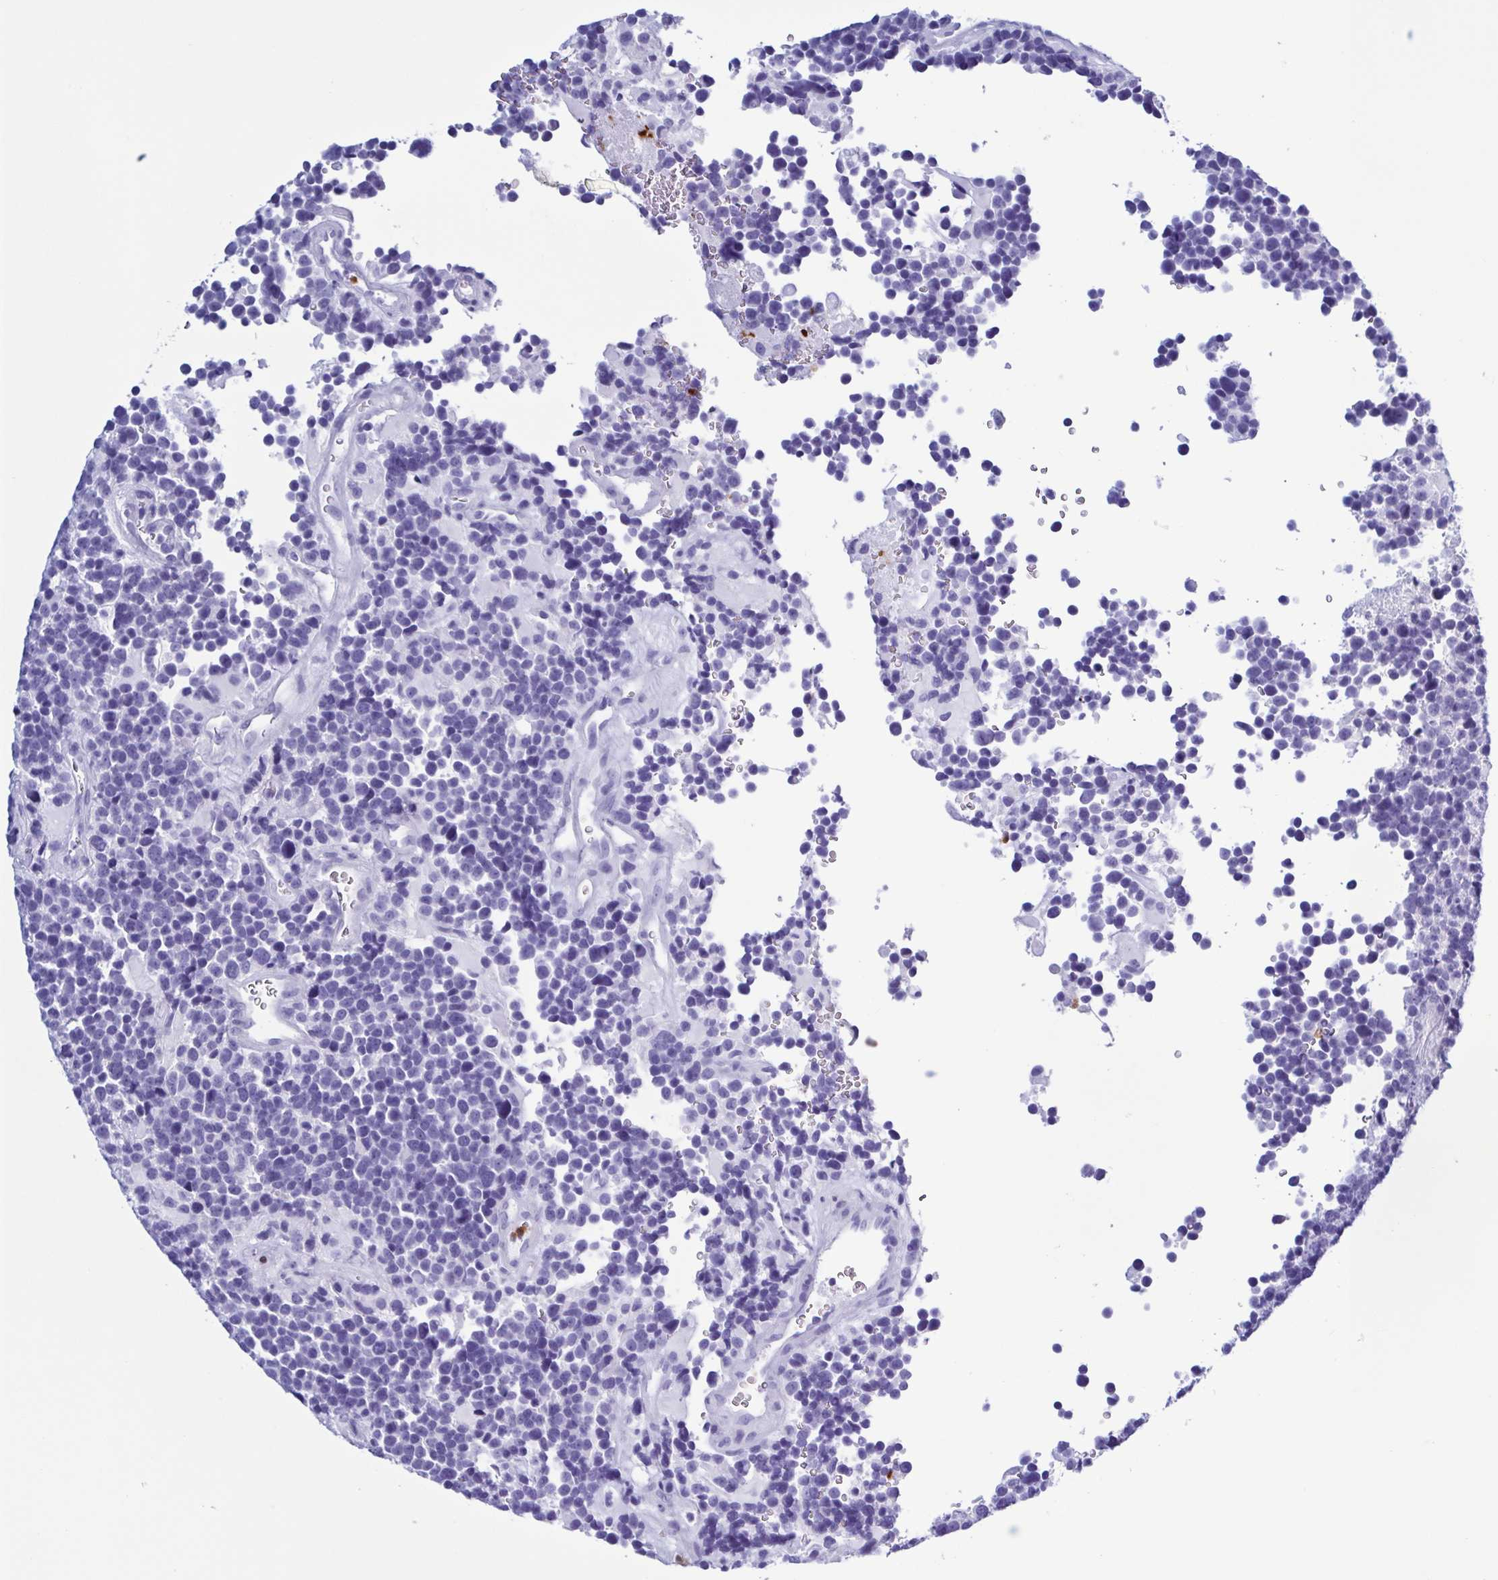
{"staining": {"intensity": "negative", "quantity": "none", "location": "none"}, "tissue": "glioma", "cell_type": "Tumor cells", "image_type": "cancer", "snomed": [{"axis": "morphology", "description": "Glioma, malignant, High grade"}, {"axis": "topography", "description": "Brain"}], "caption": "High power microscopy photomicrograph of an immunohistochemistry (IHC) histopathology image of glioma, revealing no significant positivity in tumor cells.", "gene": "LTF", "patient": {"sex": "male", "age": 33}}